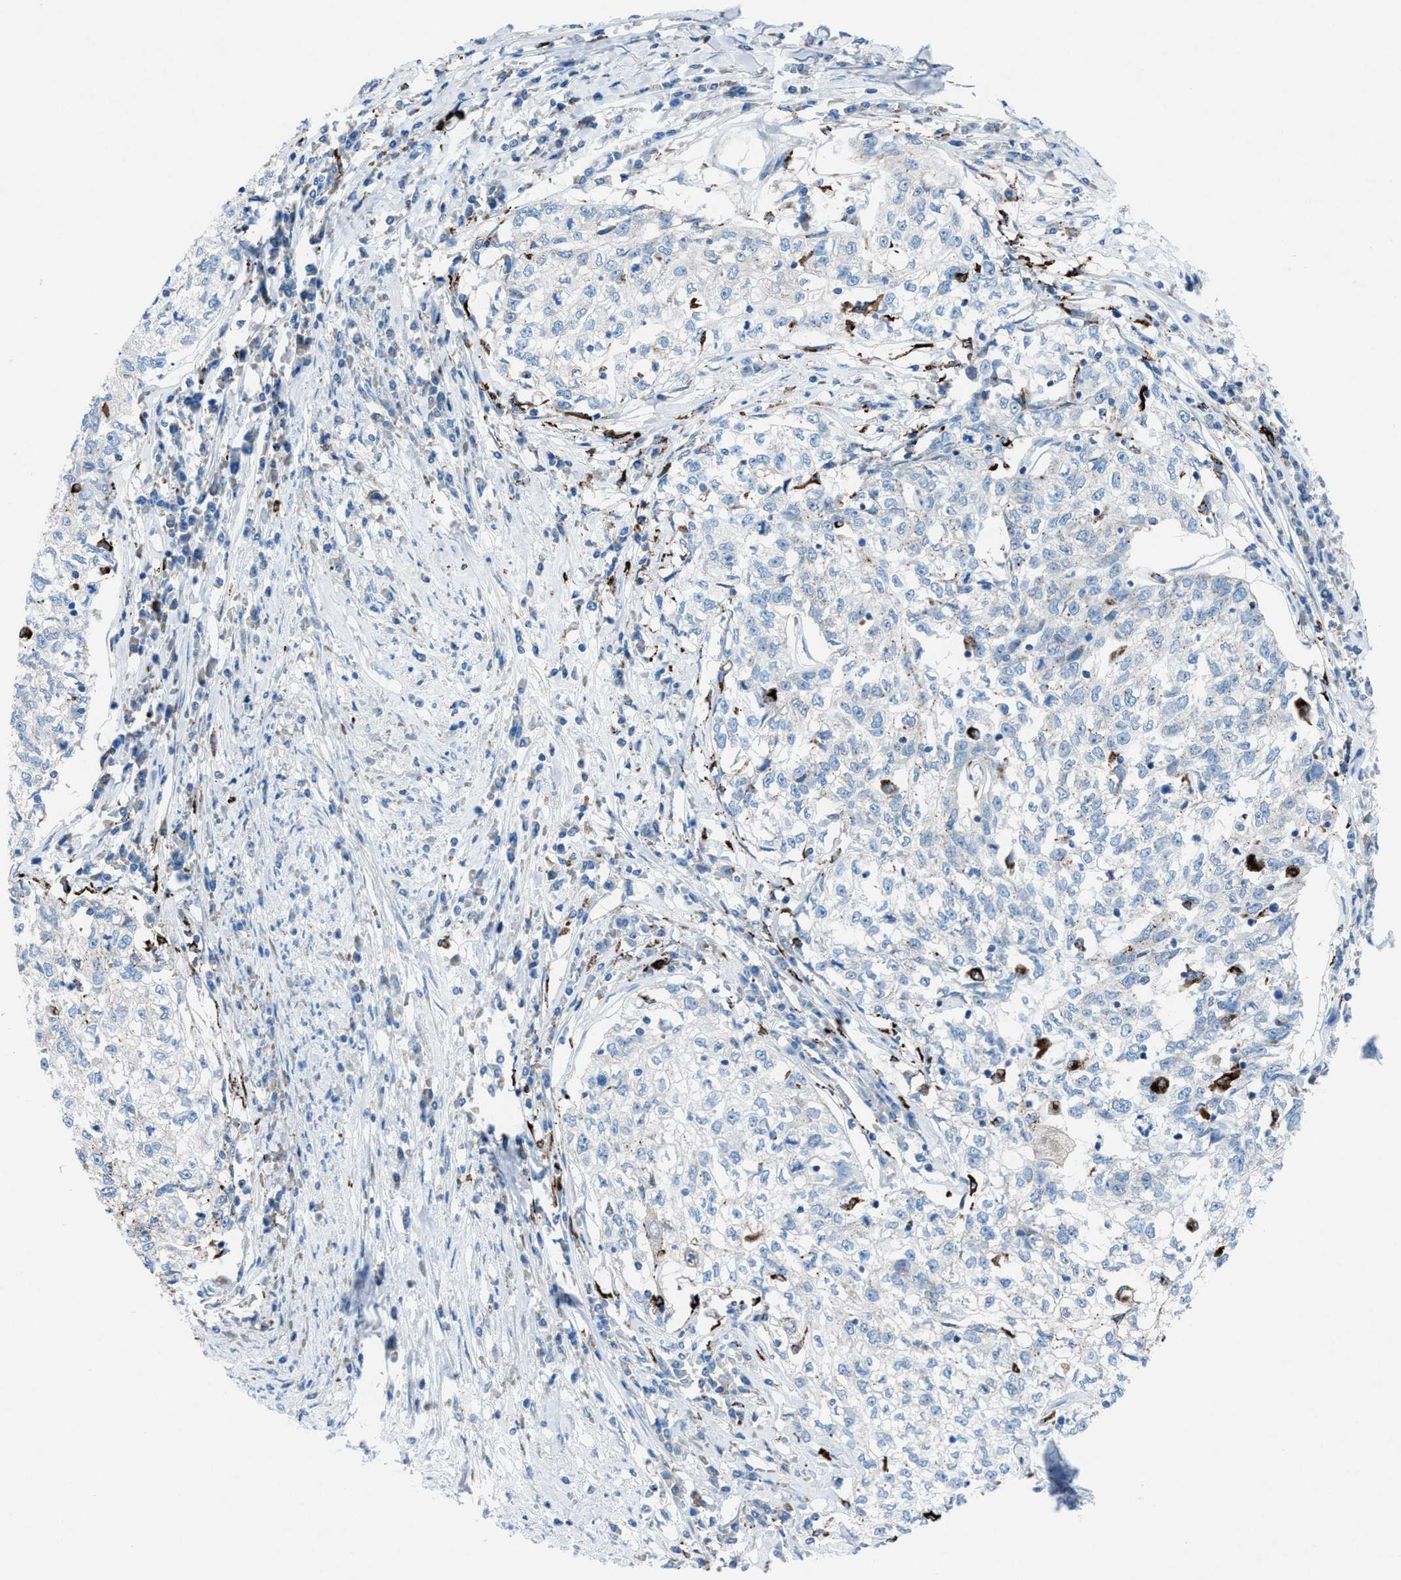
{"staining": {"intensity": "negative", "quantity": "none", "location": "none"}, "tissue": "cervical cancer", "cell_type": "Tumor cells", "image_type": "cancer", "snomed": [{"axis": "morphology", "description": "Squamous cell carcinoma, NOS"}, {"axis": "topography", "description": "Cervix"}], "caption": "The histopathology image shows no significant expression in tumor cells of cervical squamous cell carcinoma. (IHC, brightfield microscopy, high magnification).", "gene": "CD1B", "patient": {"sex": "female", "age": 57}}